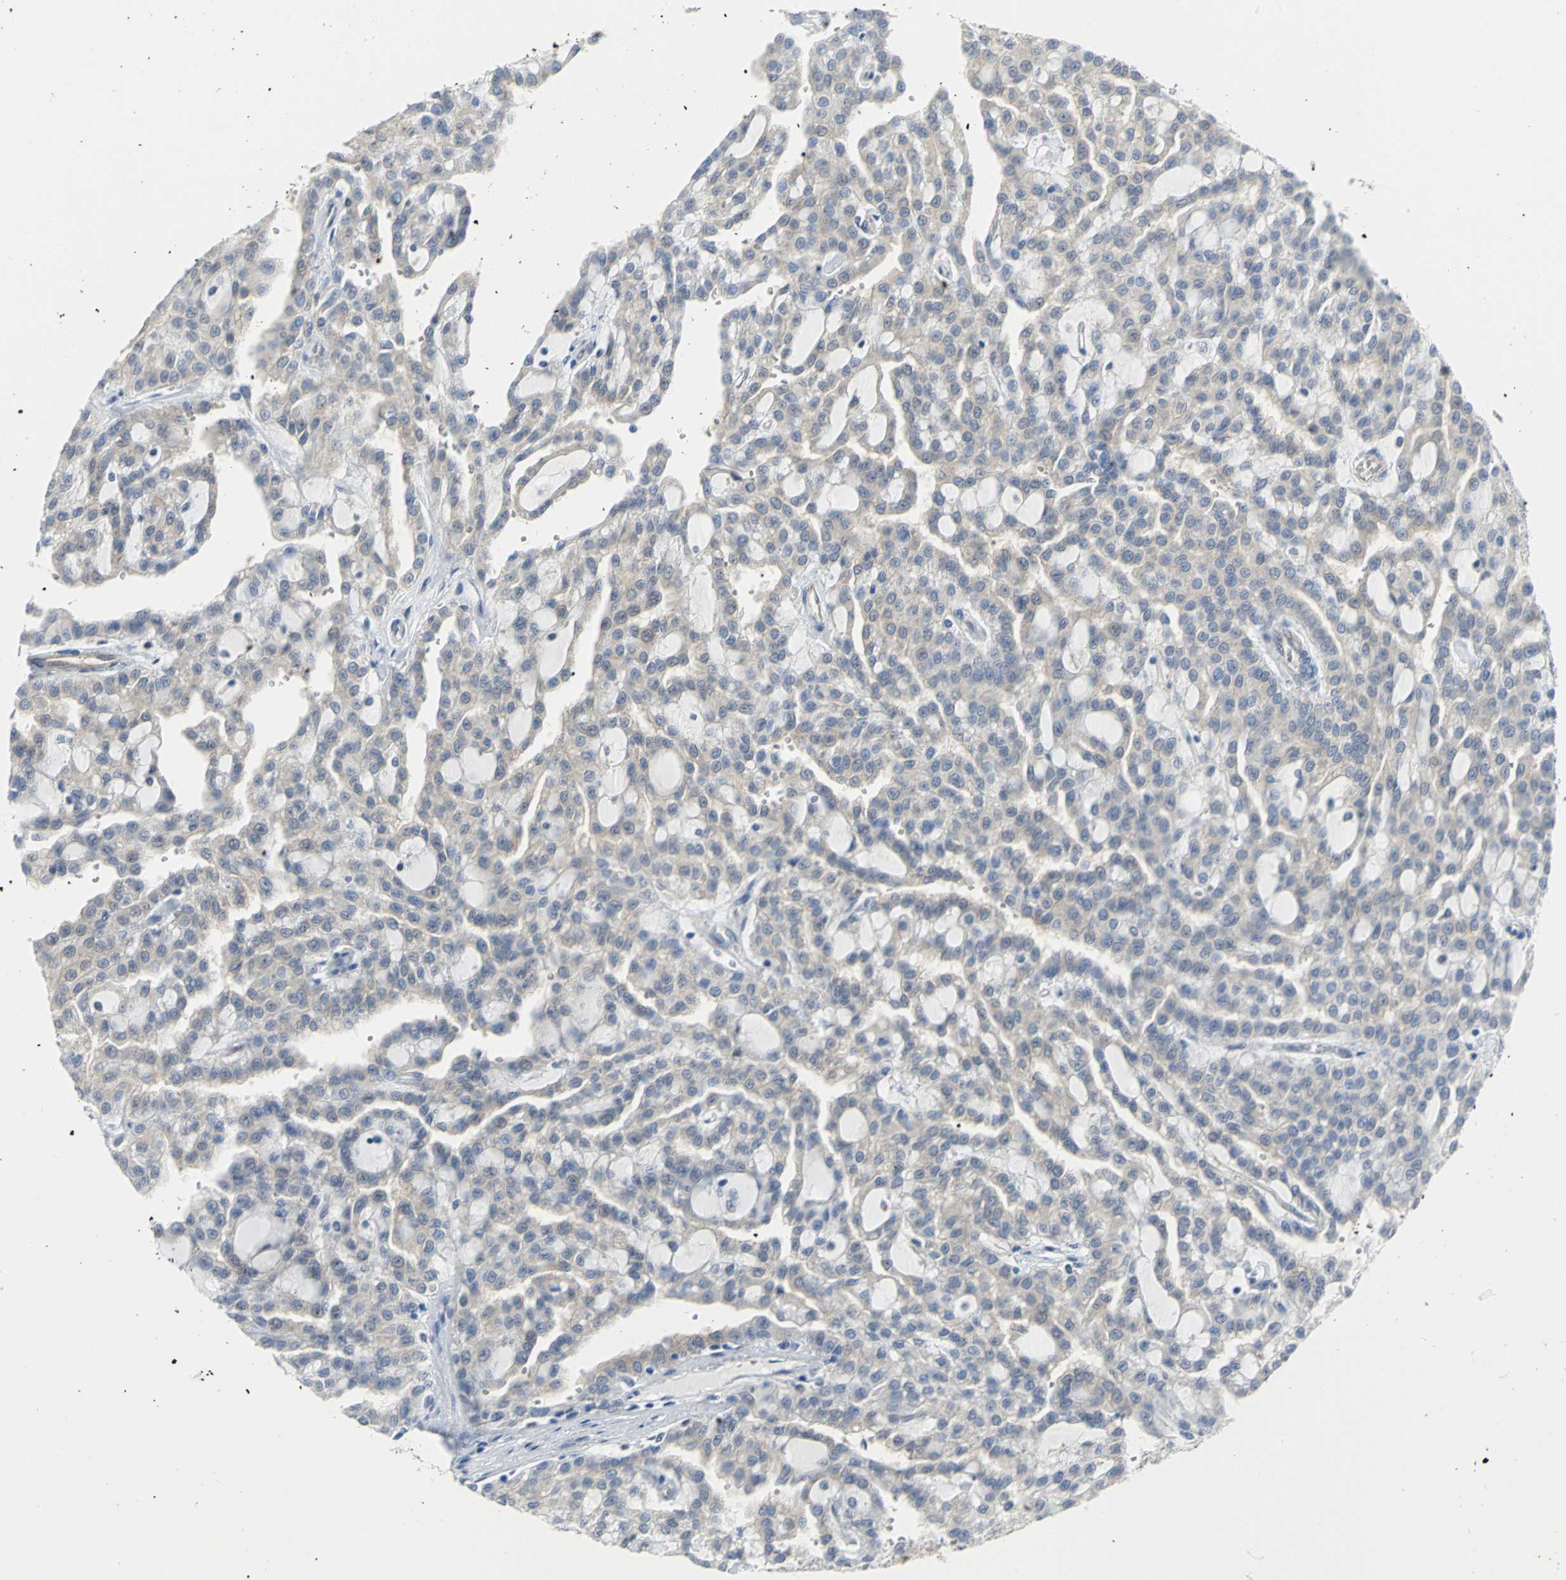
{"staining": {"intensity": "negative", "quantity": "none", "location": "none"}, "tissue": "renal cancer", "cell_type": "Tumor cells", "image_type": "cancer", "snomed": [{"axis": "morphology", "description": "Adenocarcinoma, NOS"}, {"axis": "topography", "description": "Kidney"}], "caption": "Immunohistochemistry (IHC) of human renal cancer (adenocarcinoma) displays no positivity in tumor cells.", "gene": "PGM3", "patient": {"sex": "male", "age": 63}}